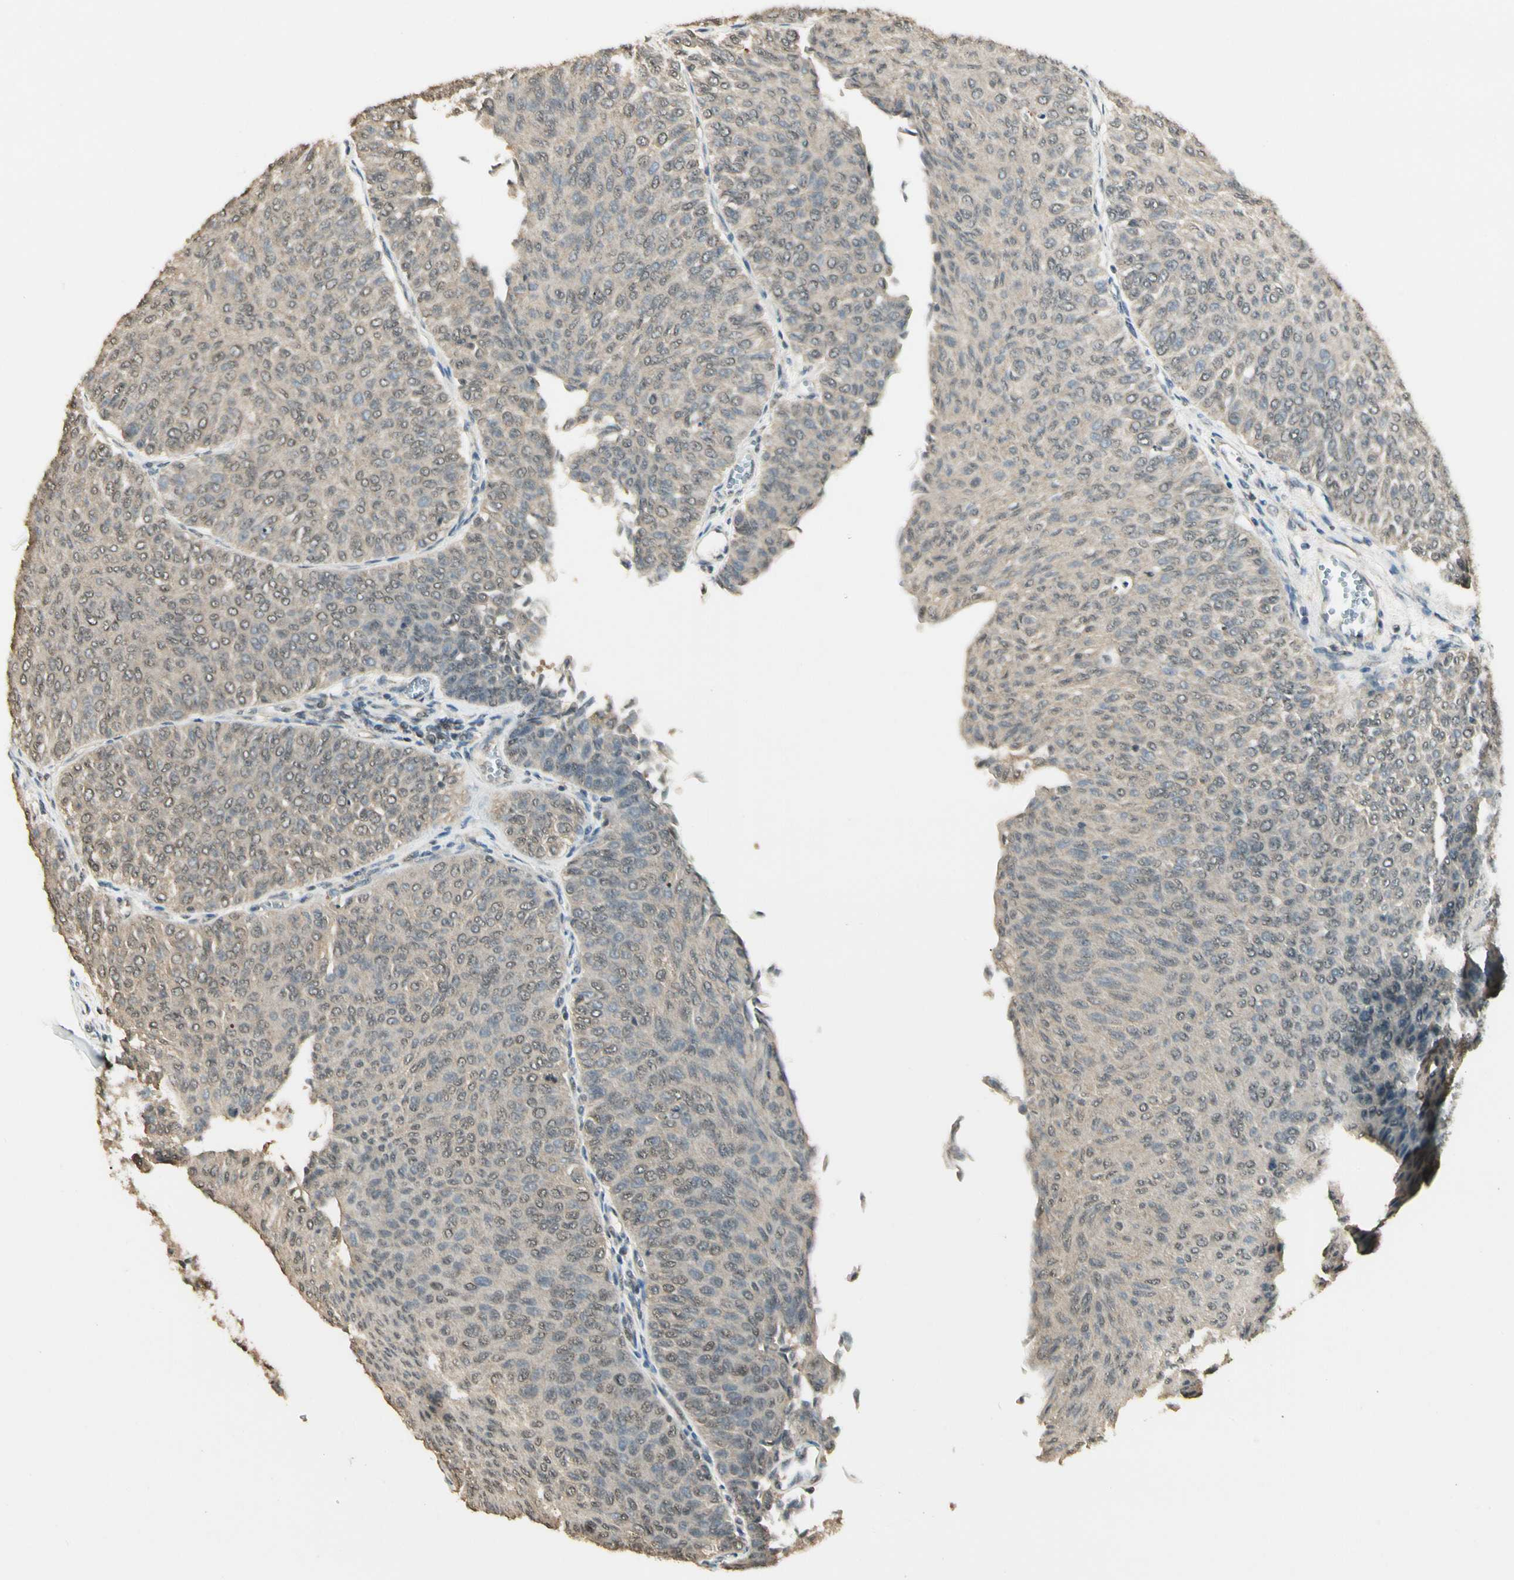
{"staining": {"intensity": "weak", "quantity": "25%-75%", "location": "cytoplasmic/membranous"}, "tissue": "urothelial cancer", "cell_type": "Tumor cells", "image_type": "cancer", "snomed": [{"axis": "morphology", "description": "Urothelial carcinoma, Low grade"}, {"axis": "topography", "description": "Urinary bladder"}], "caption": "Human urothelial cancer stained with a protein marker reveals weak staining in tumor cells.", "gene": "SGCA", "patient": {"sex": "male", "age": 78}}